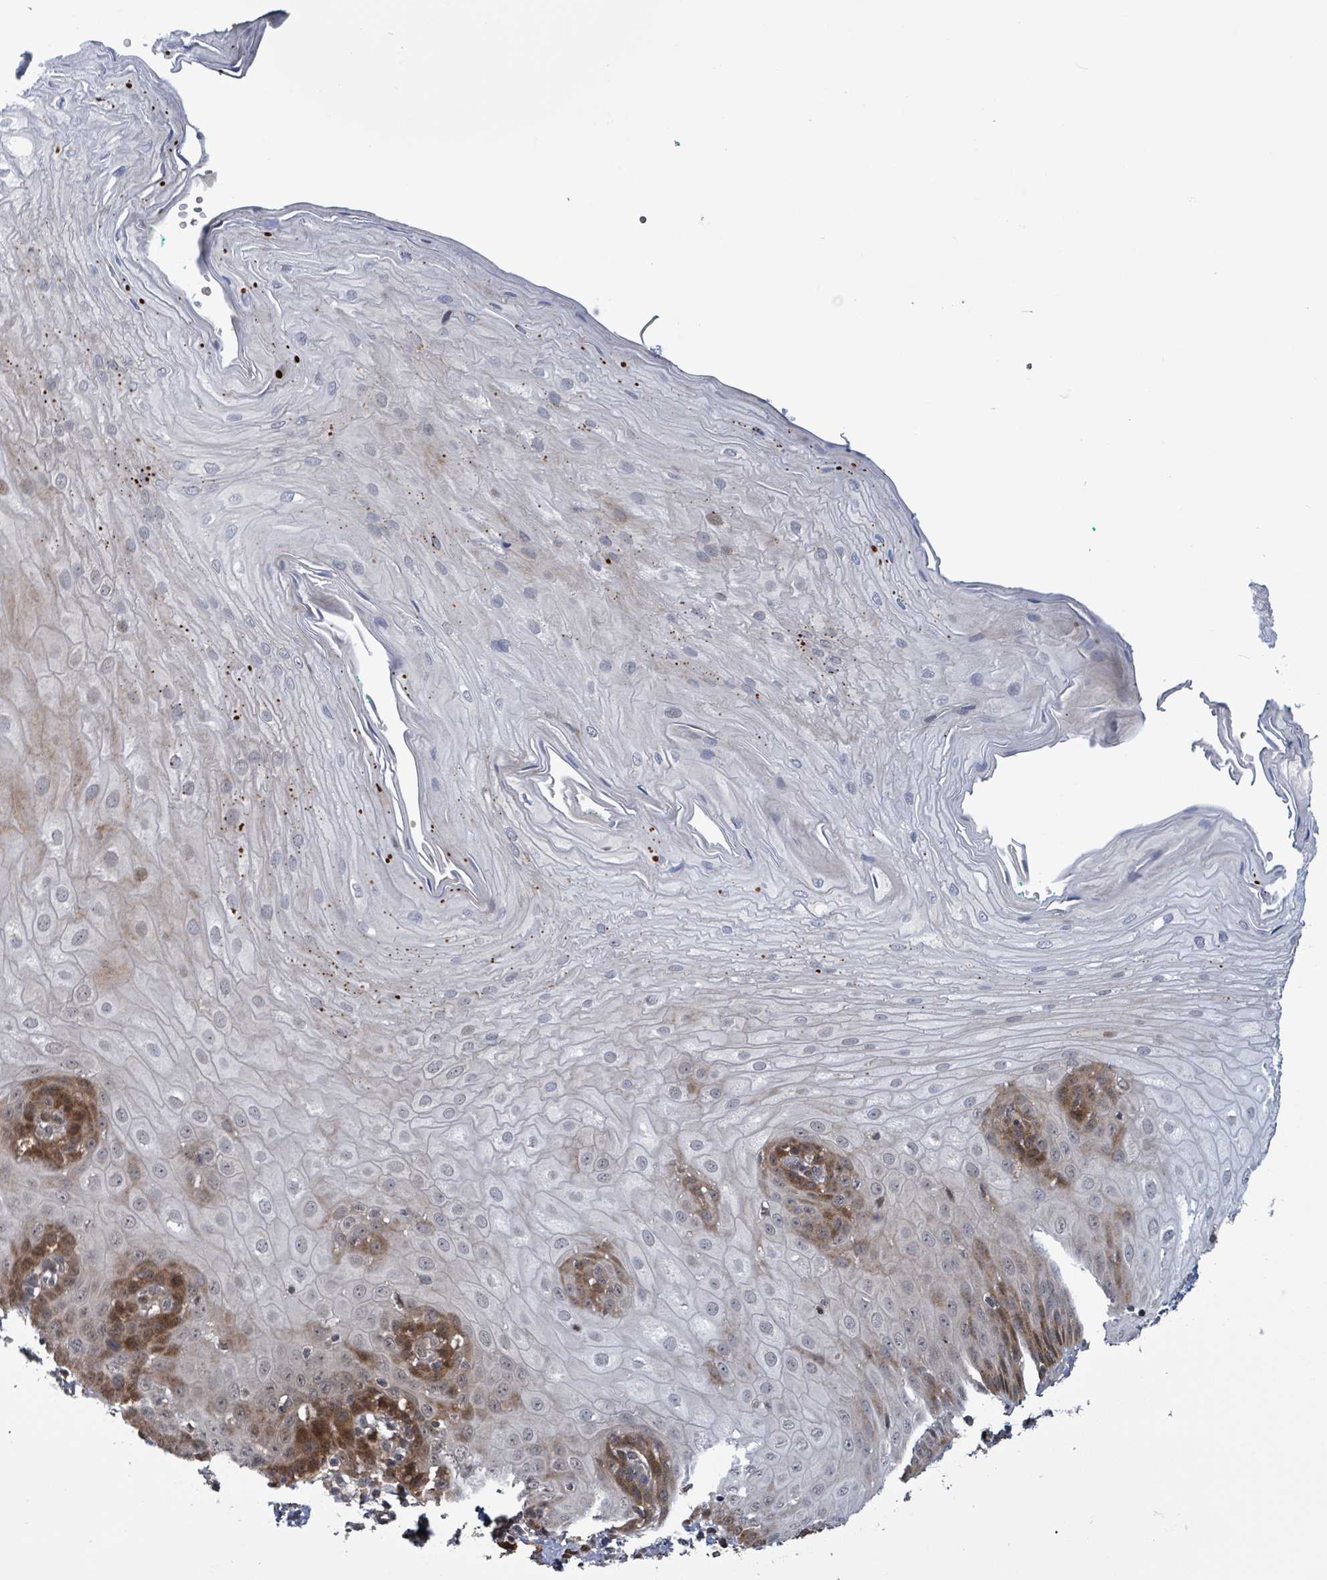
{"staining": {"intensity": "moderate", "quantity": "<25%", "location": "cytoplasmic/membranous,nuclear"}, "tissue": "esophagus", "cell_type": "Squamous epithelial cells", "image_type": "normal", "snomed": [{"axis": "morphology", "description": "Normal tissue, NOS"}, {"axis": "topography", "description": "Esophagus"}], "caption": "A brown stain highlights moderate cytoplasmic/membranous,nuclear positivity of a protein in squamous epithelial cells of unremarkable esophagus.", "gene": "FBXO6", "patient": {"sex": "male", "age": 69}}